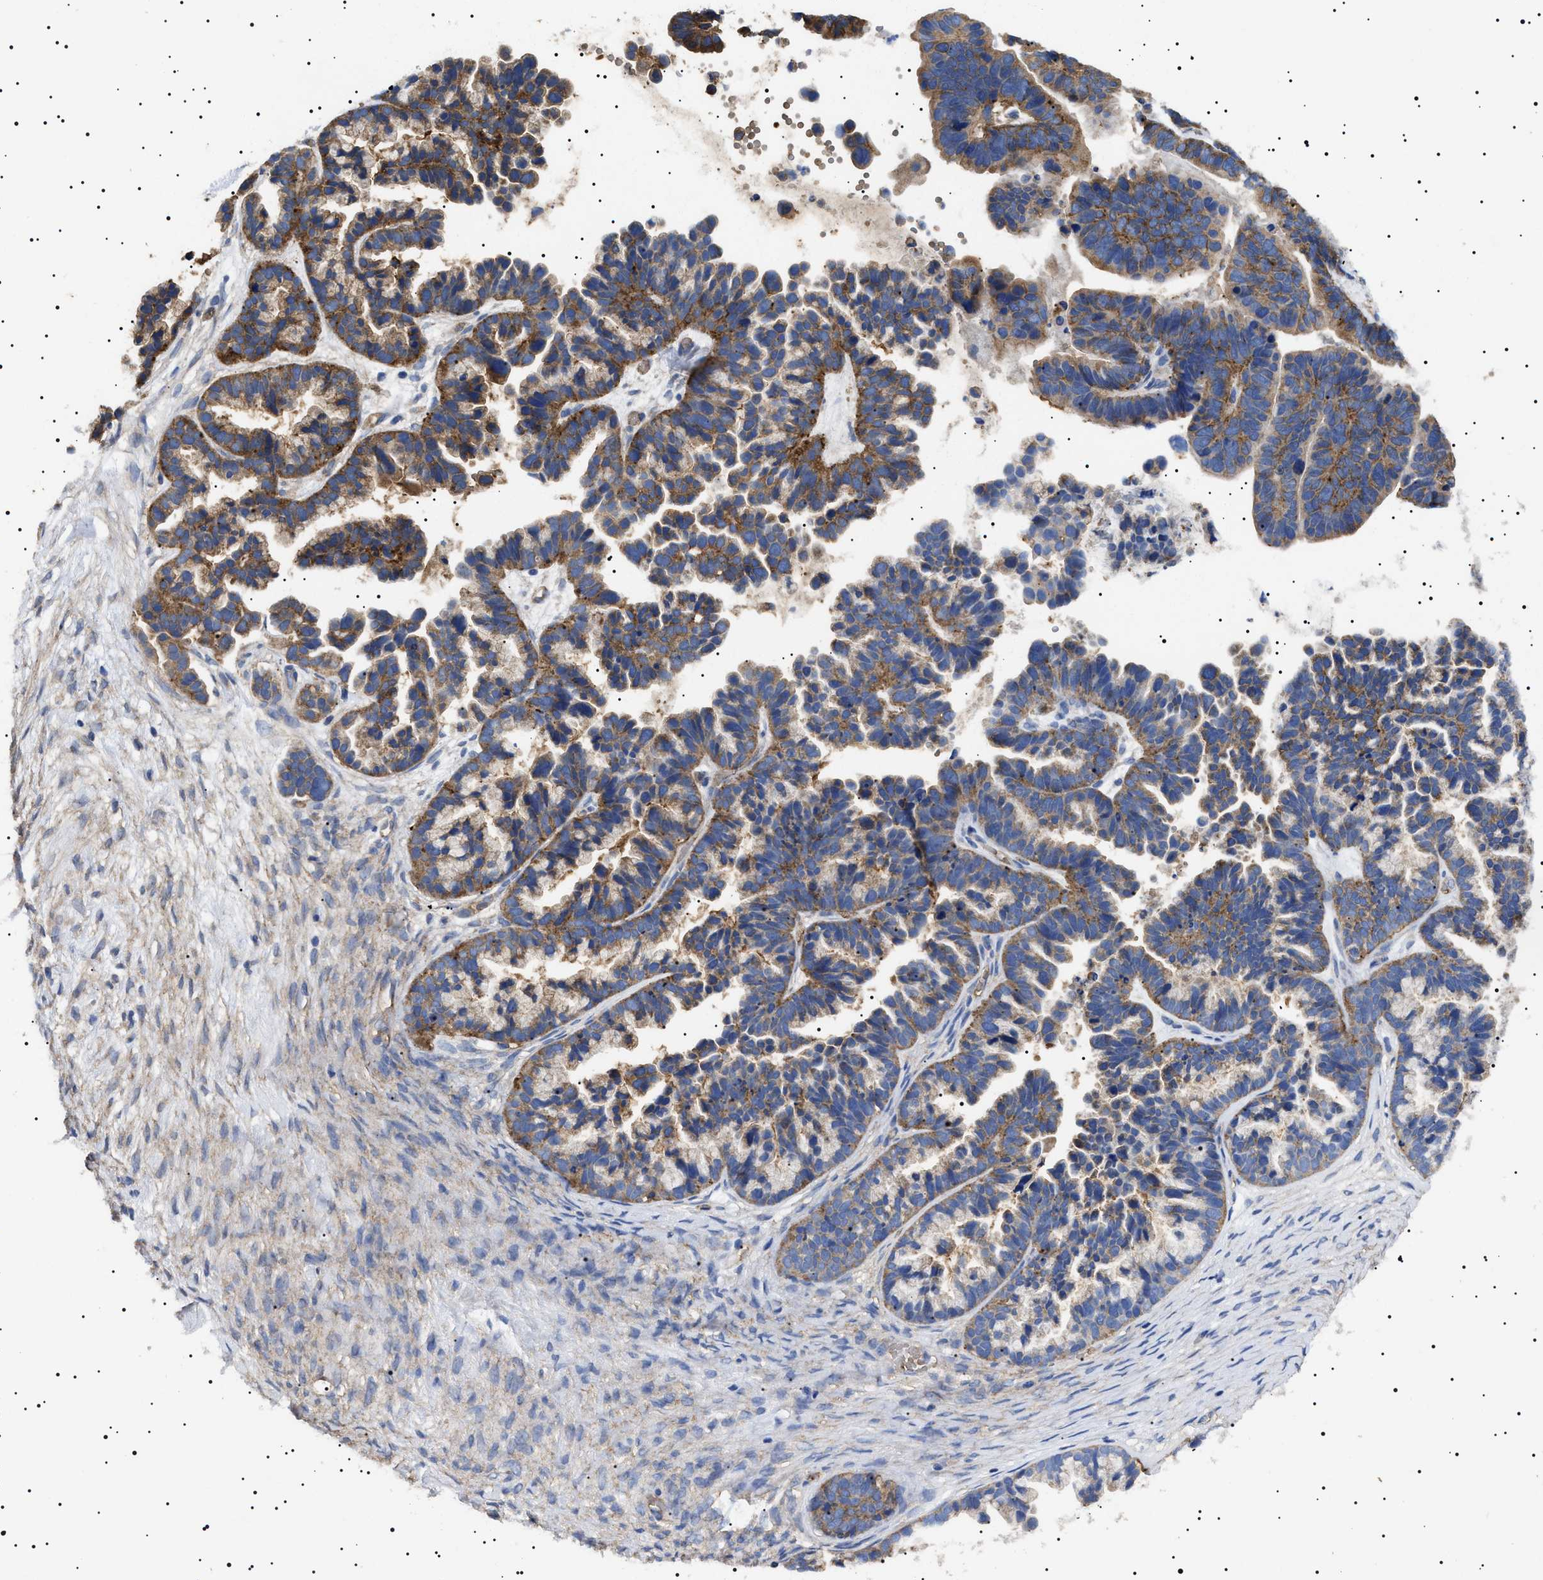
{"staining": {"intensity": "moderate", "quantity": ">75%", "location": "cytoplasmic/membranous"}, "tissue": "ovarian cancer", "cell_type": "Tumor cells", "image_type": "cancer", "snomed": [{"axis": "morphology", "description": "Cystadenocarcinoma, serous, NOS"}, {"axis": "topography", "description": "Ovary"}], "caption": "Immunohistochemistry image of neoplastic tissue: ovarian cancer stained using immunohistochemistry exhibits medium levels of moderate protein expression localized specifically in the cytoplasmic/membranous of tumor cells, appearing as a cytoplasmic/membranous brown color.", "gene": "TPP2", "patient": {"sex": "female", "age": 56}}